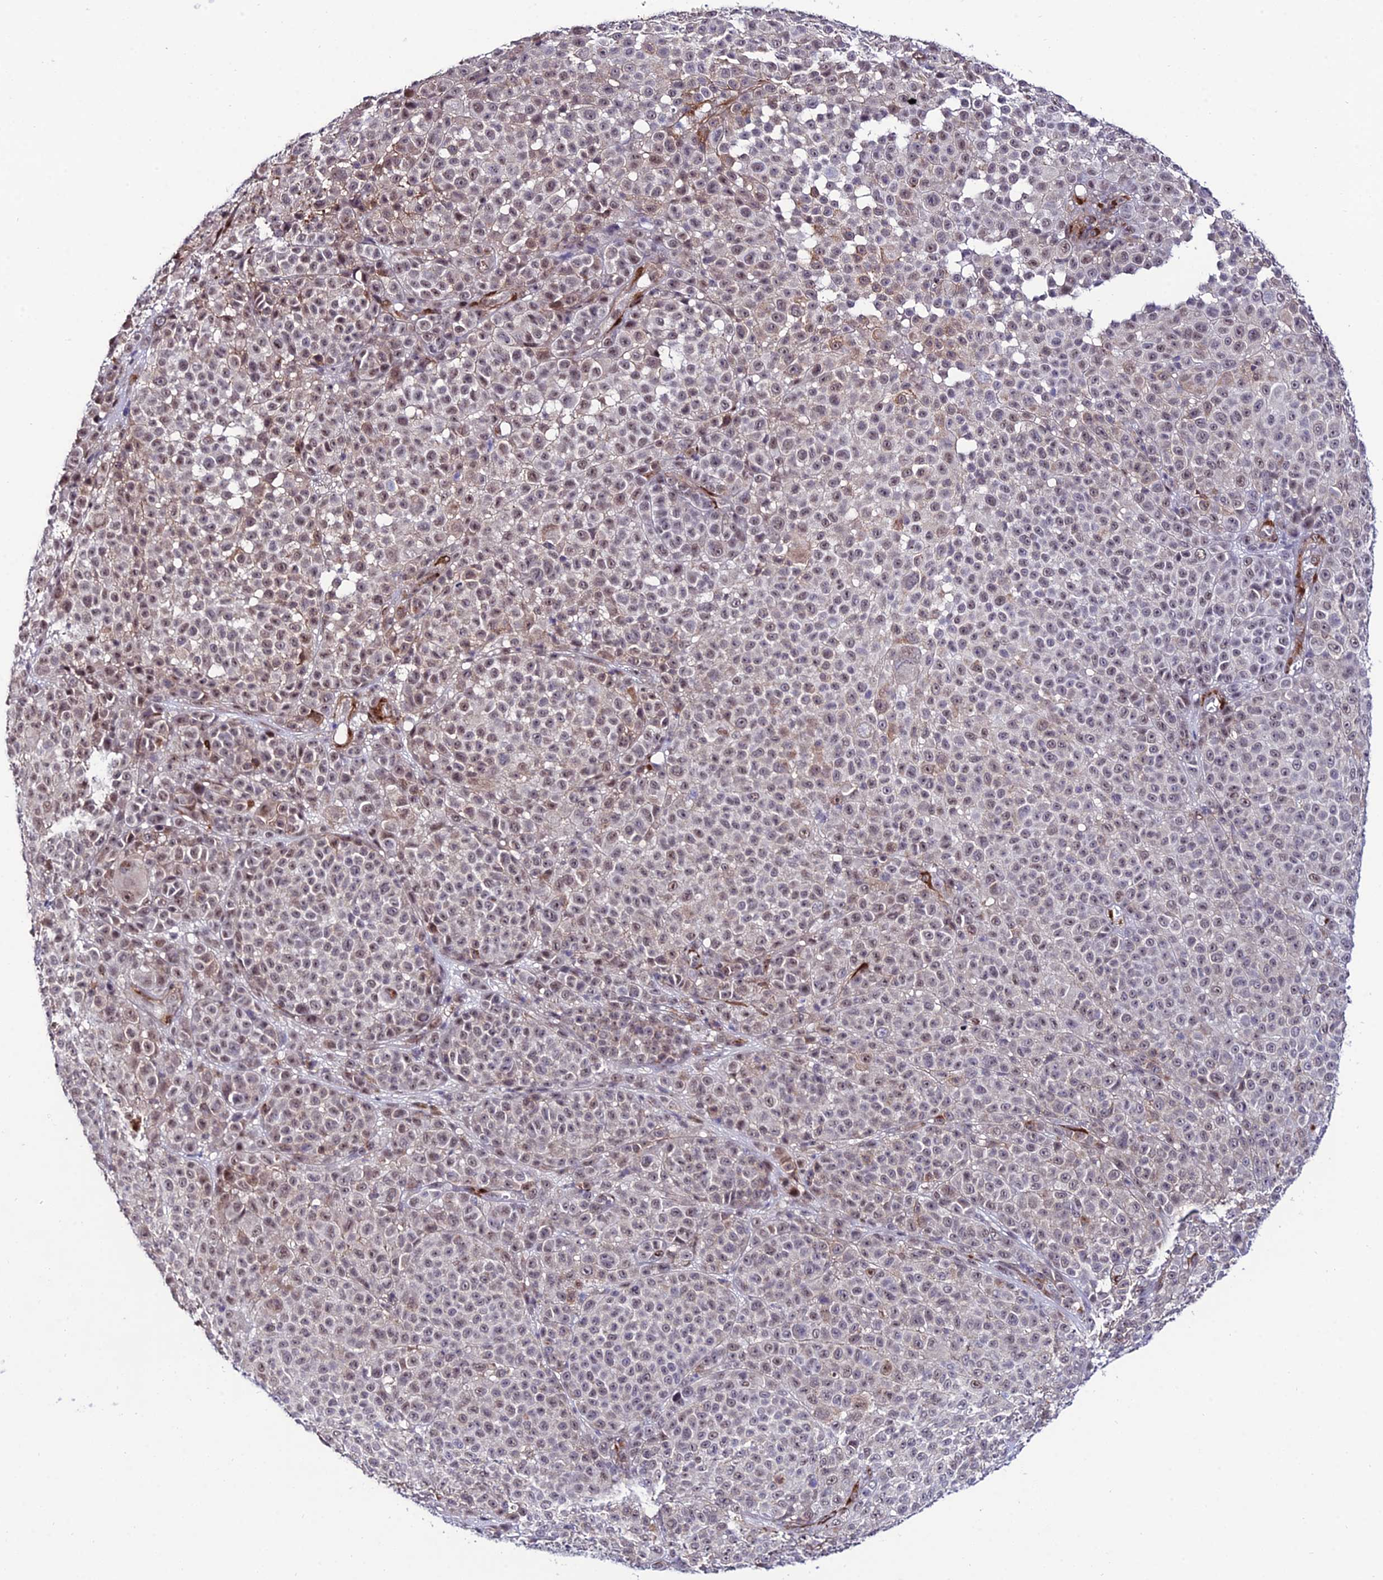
{"staining": {"intensity": "weak", "quantity": "25%-75%", "location": "nuclear"}, "tissue": "melanoma", "cell_type": "Tumor cells", "image_type": "cancer", "snomed": [{"axis": "morphology", "description": "Malignant melanoma, NOS"}, {"axis": "topography", "description": "Skin"}], "caption": "A brown stain labels weak nuclear positivity of a protein in melanoma tumor cells.", "gene": "SYT15", "patient": {"sex": "female", "age": 94}}